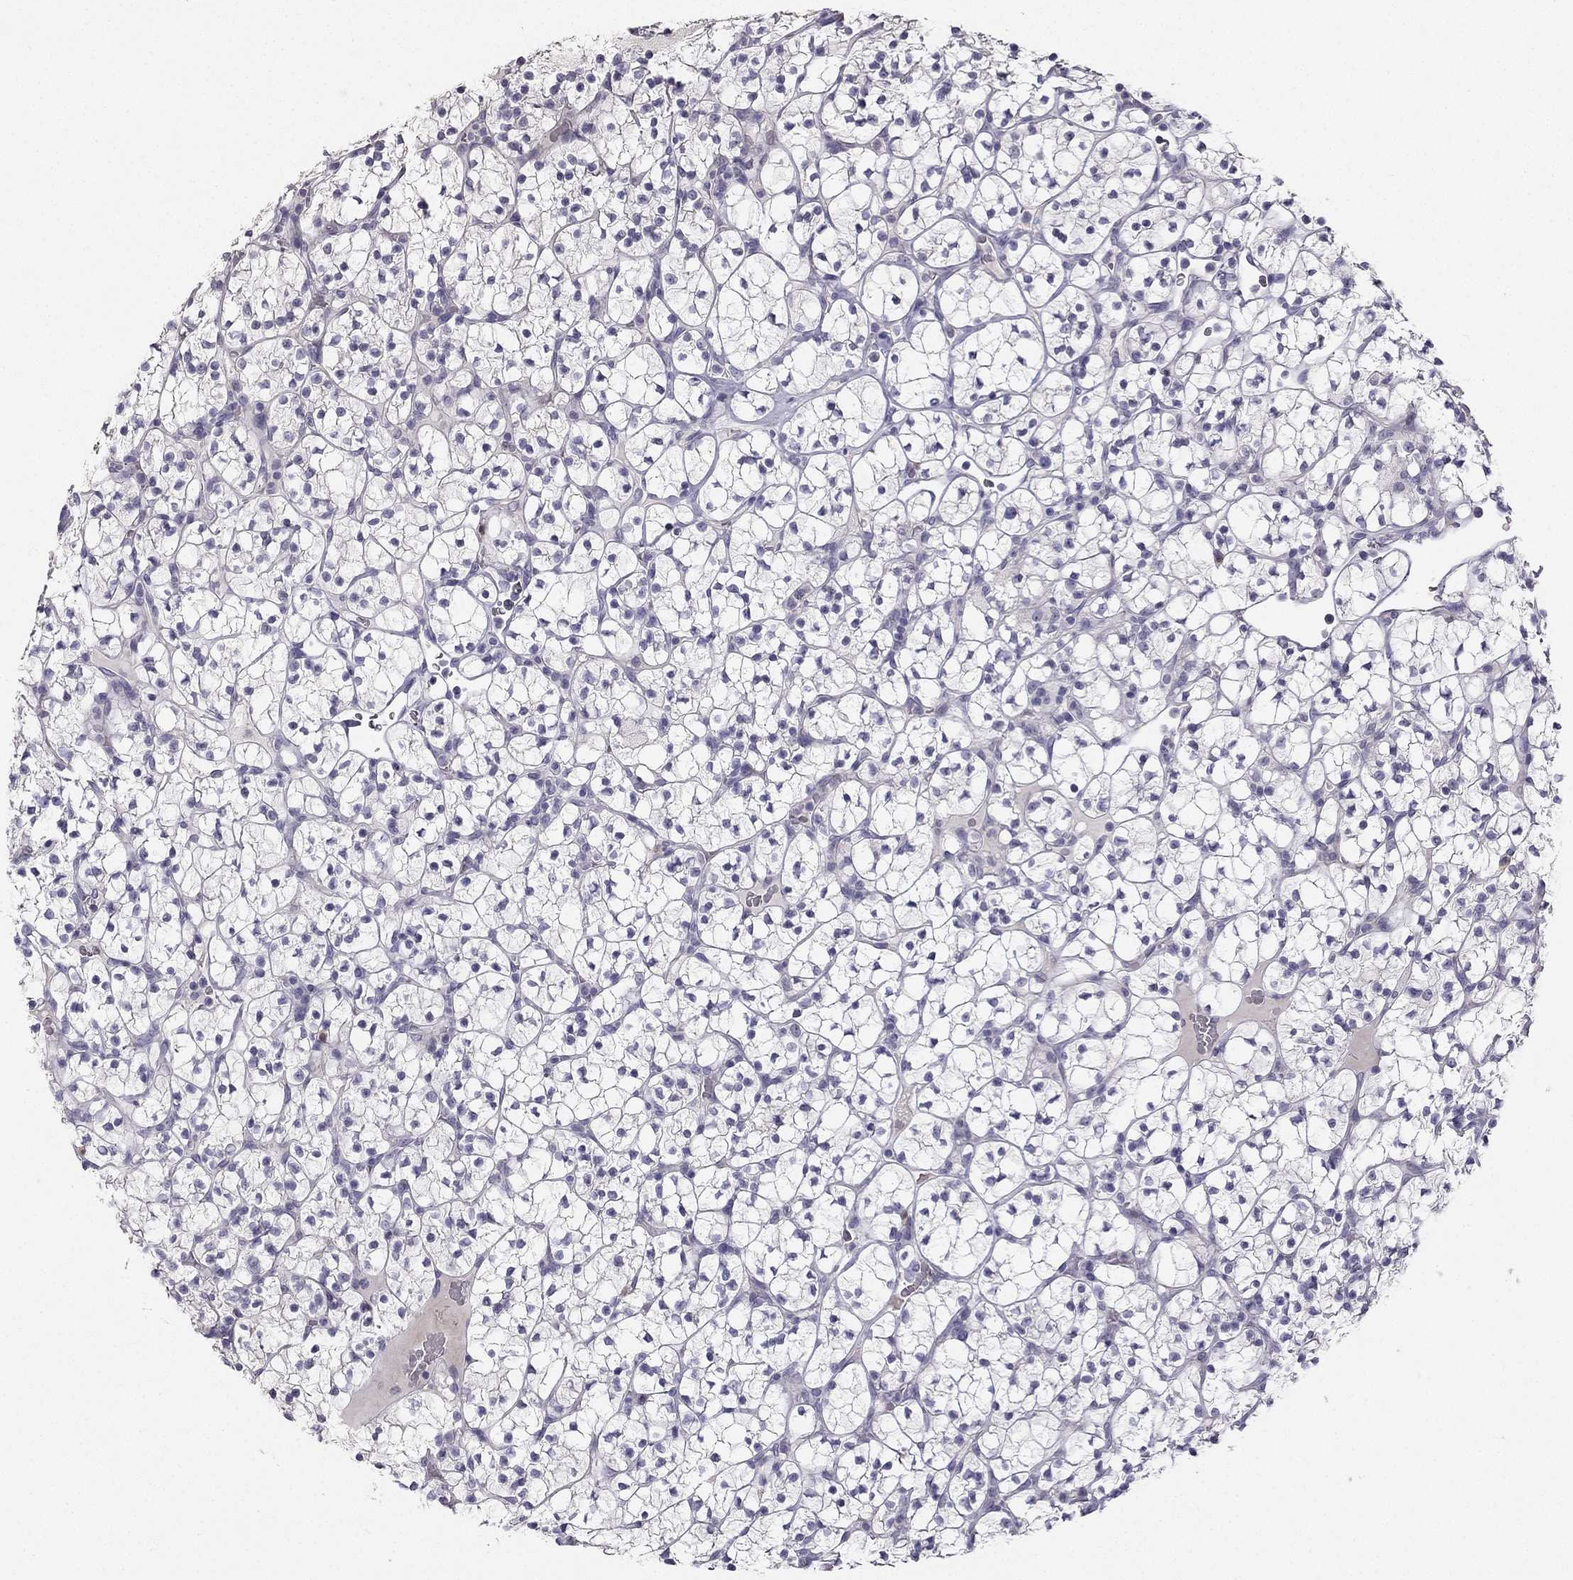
{"staining": {"intensity": "negative", "quantity": "none", "location": "none"}, "tissue": "renal cancer", "cell_type": "Tumor cells", "image_type": "cancer", "snomed": [{"axis": "morphology", "description": "Adenocarcinoma, NOS"}, {"axis": "topography", "description": "Kidney"}], "caption": "An immunohistochemistry histopathology image of renal adenocarcinoma is shown. There is no staining in tumor cells of renal adenocarcinoma.", "gene": "CALB2", "patient": {"sex": "female", "age": 89}}